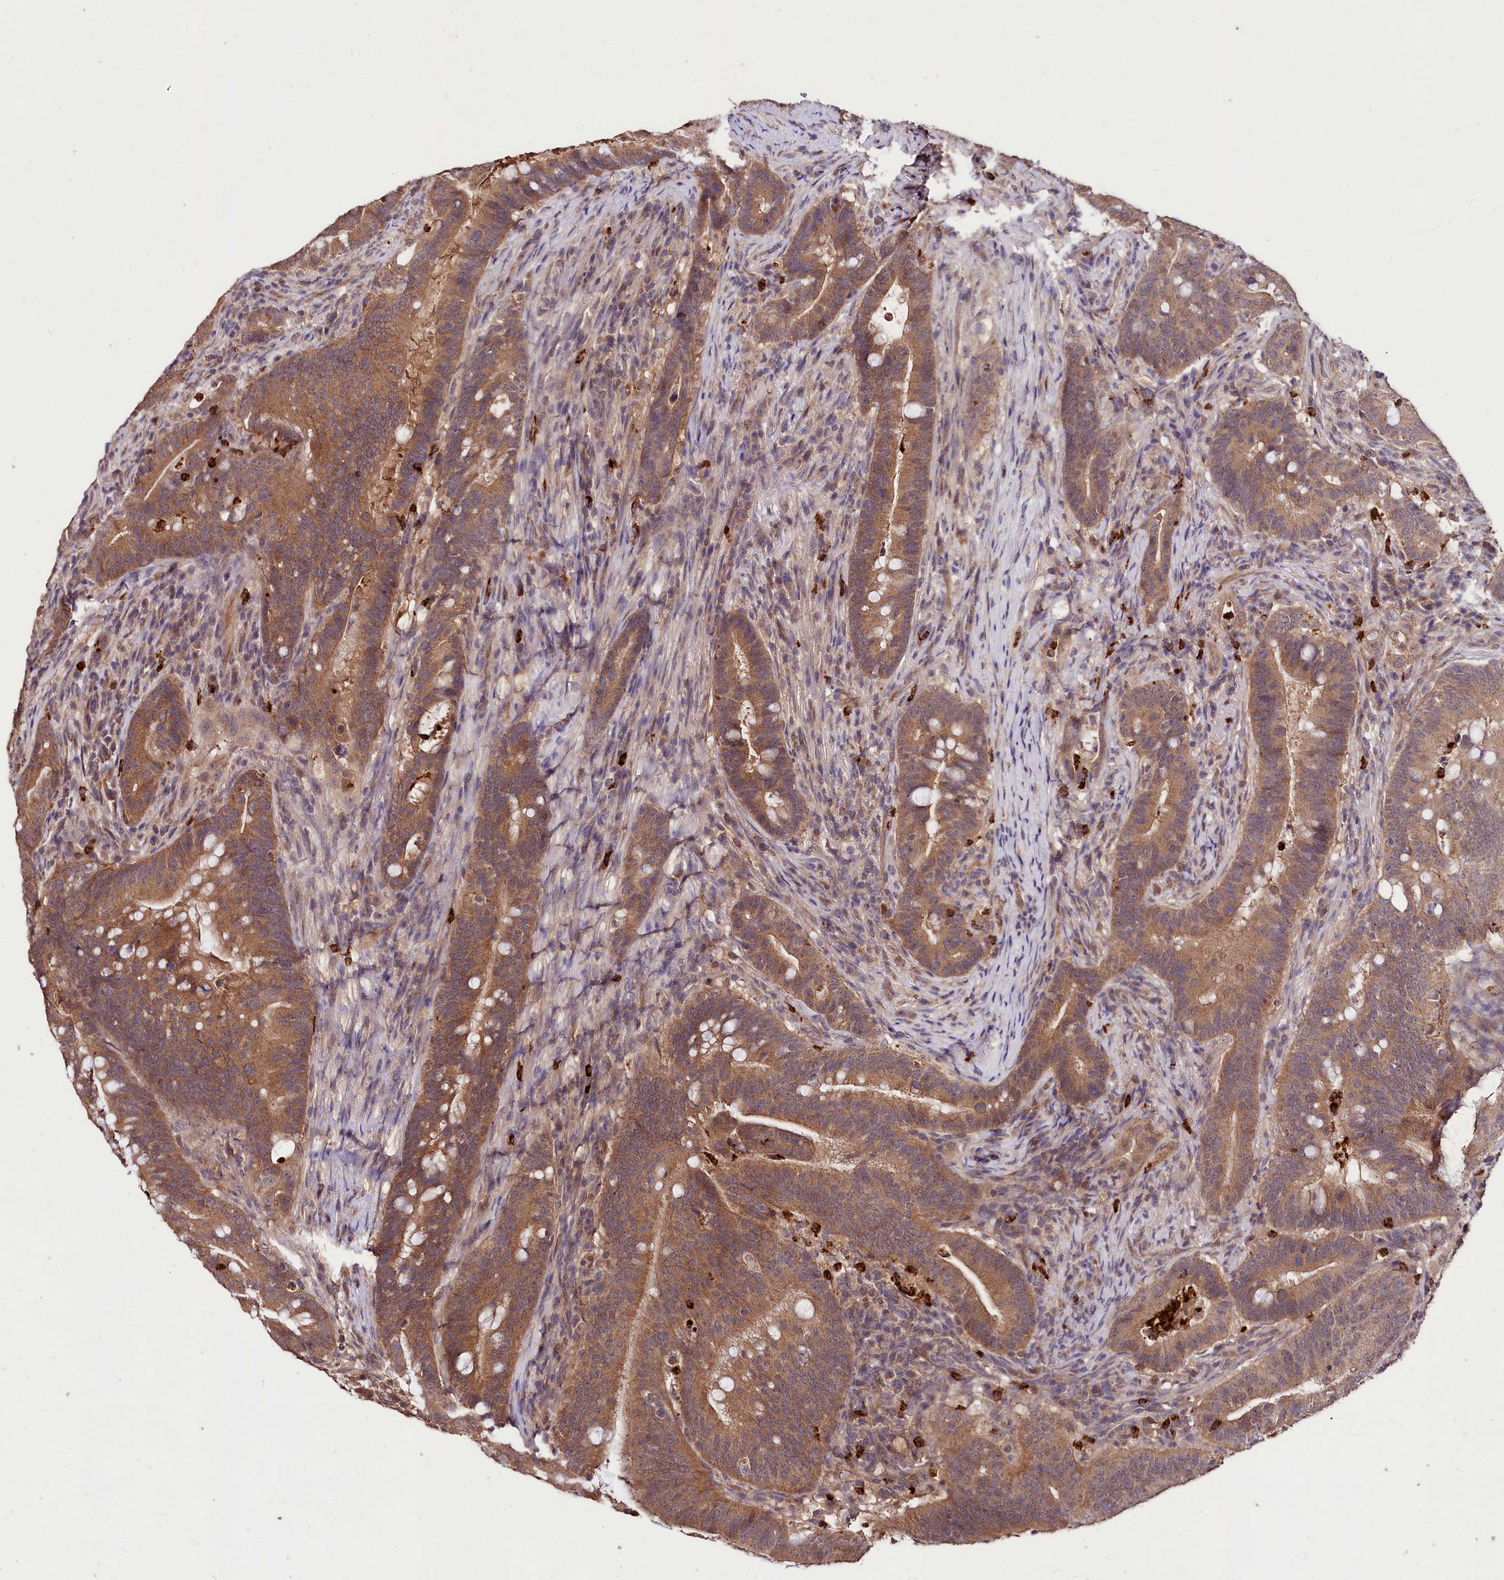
{"staining": {"intensity": "moderate", "quantity": ">75%", "location": "cytoplasmic/membranous"}, "tissue": "colorectal cancer", "cell_type": "Tumor cells", "image_type": "cancer", "snomed": [{"axis": "morphology", "description": "Adenocarcinoma, NOS"}, {"axis": "topography", "description": "Colon"}], "caption": "Immunohistochemical staining of human adenocarcinoma (colorectal) demonstrates moderate cytoplasmic/membranous protein staining in approximately >75% of tumor cells.", "gene": "KLRB1", "patient": {"sex": "female", "age": 66}}